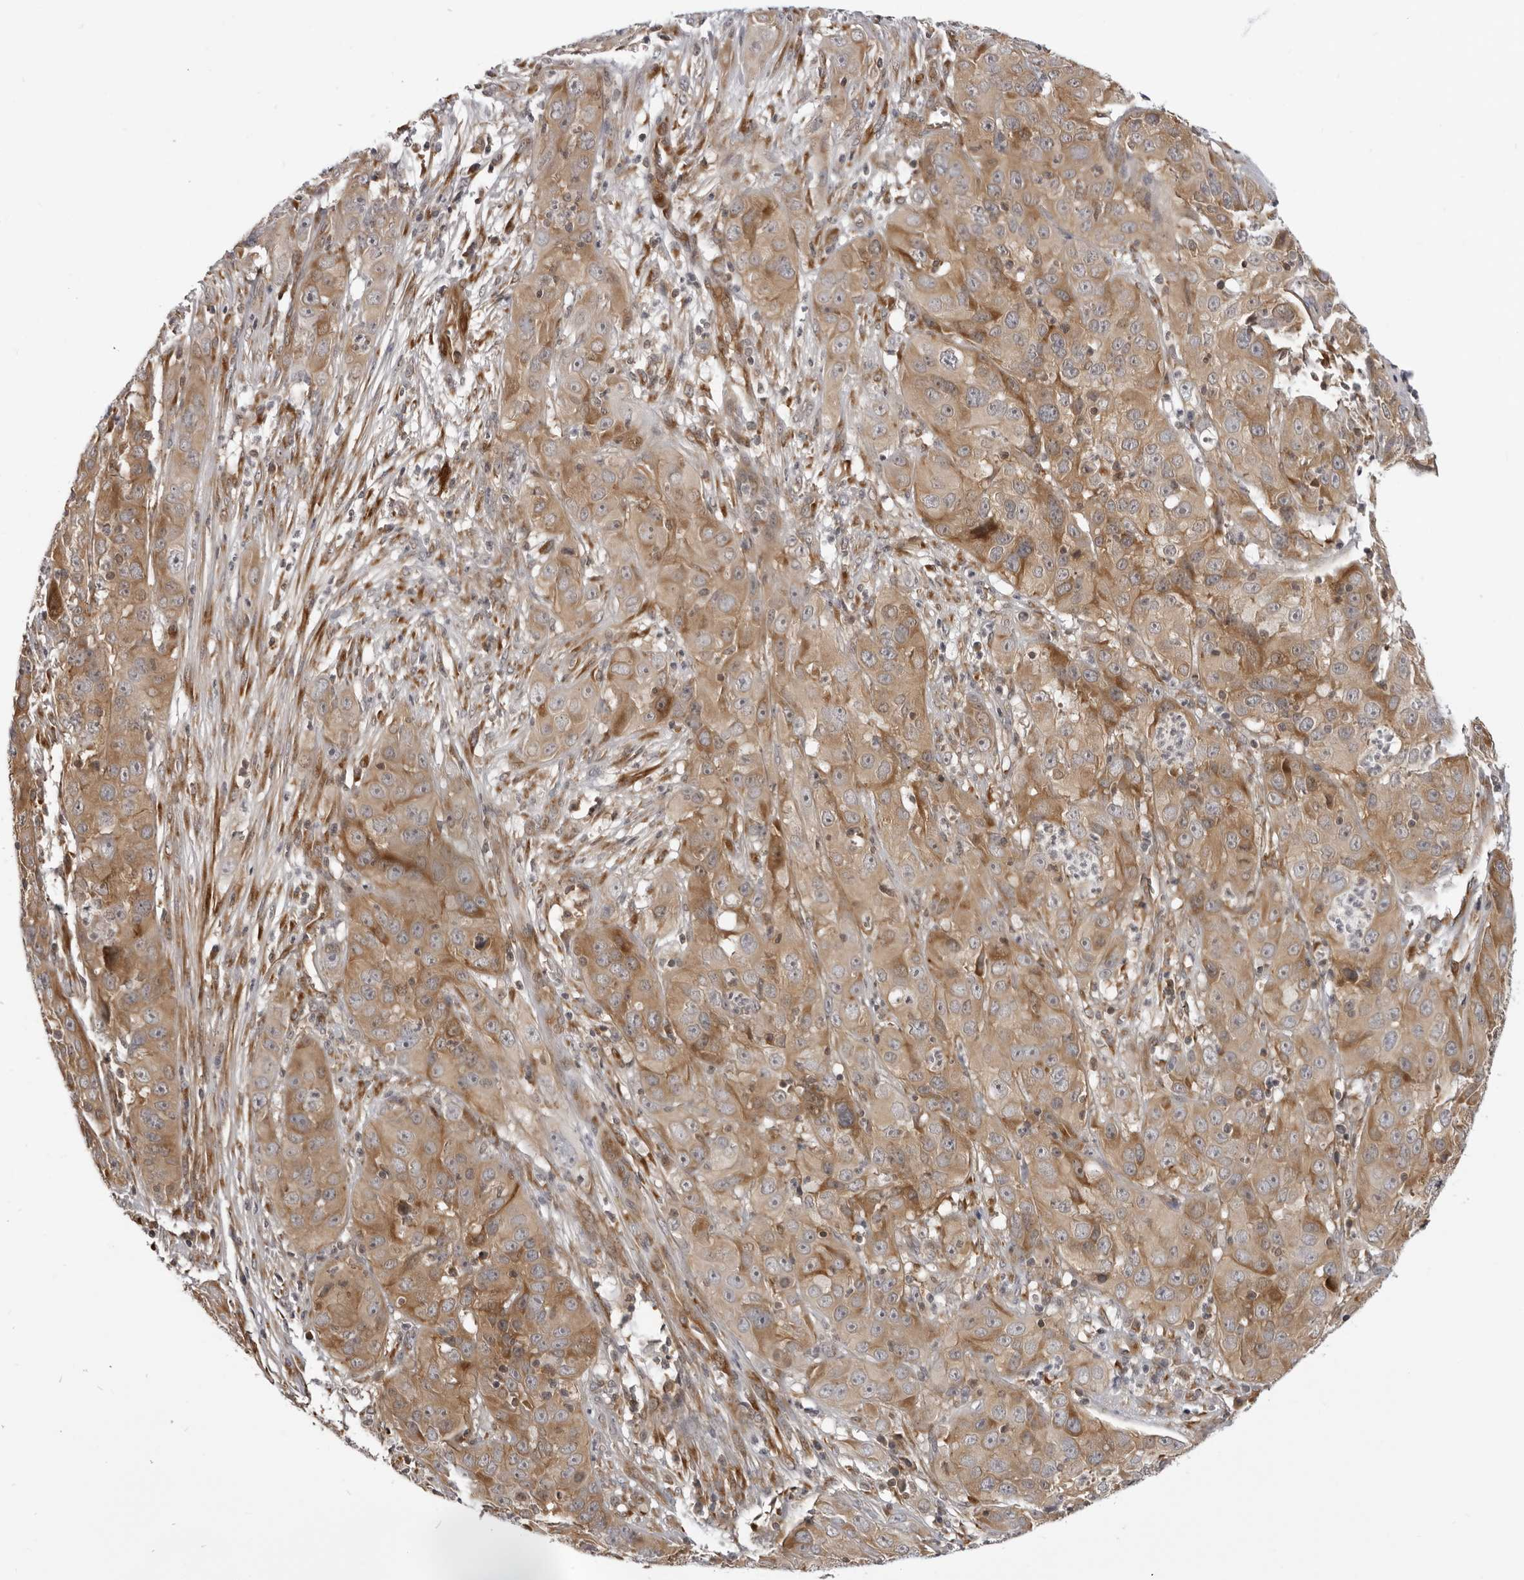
{"staining": {"intensity": "moderate", "quantity": ">75%", "location": "cytoplasmic/membranous"}, "tissue": "cervical cancer", "cell_type": "Tumor cells", "image_type": "cancer", "snomed": [{"axis": "morphology", "description": "Squamous cell carcinoma, NOS"}, {"axis": "topography", "description": "Cervix"}], "caption": "High-magnification brightfield microscopy of cervical squamous cell carcinoma stained with DAB (brown) and counterstained with hematoxylin (blue). tumor cells exhibit moderate cytoplasmic/membranous positivity is seen in about>75% of cells. (IHC, brightfield microscopy, high magnification).", "gene": "SRGAP2", "patient": {"sex": "female", "age": 32}}